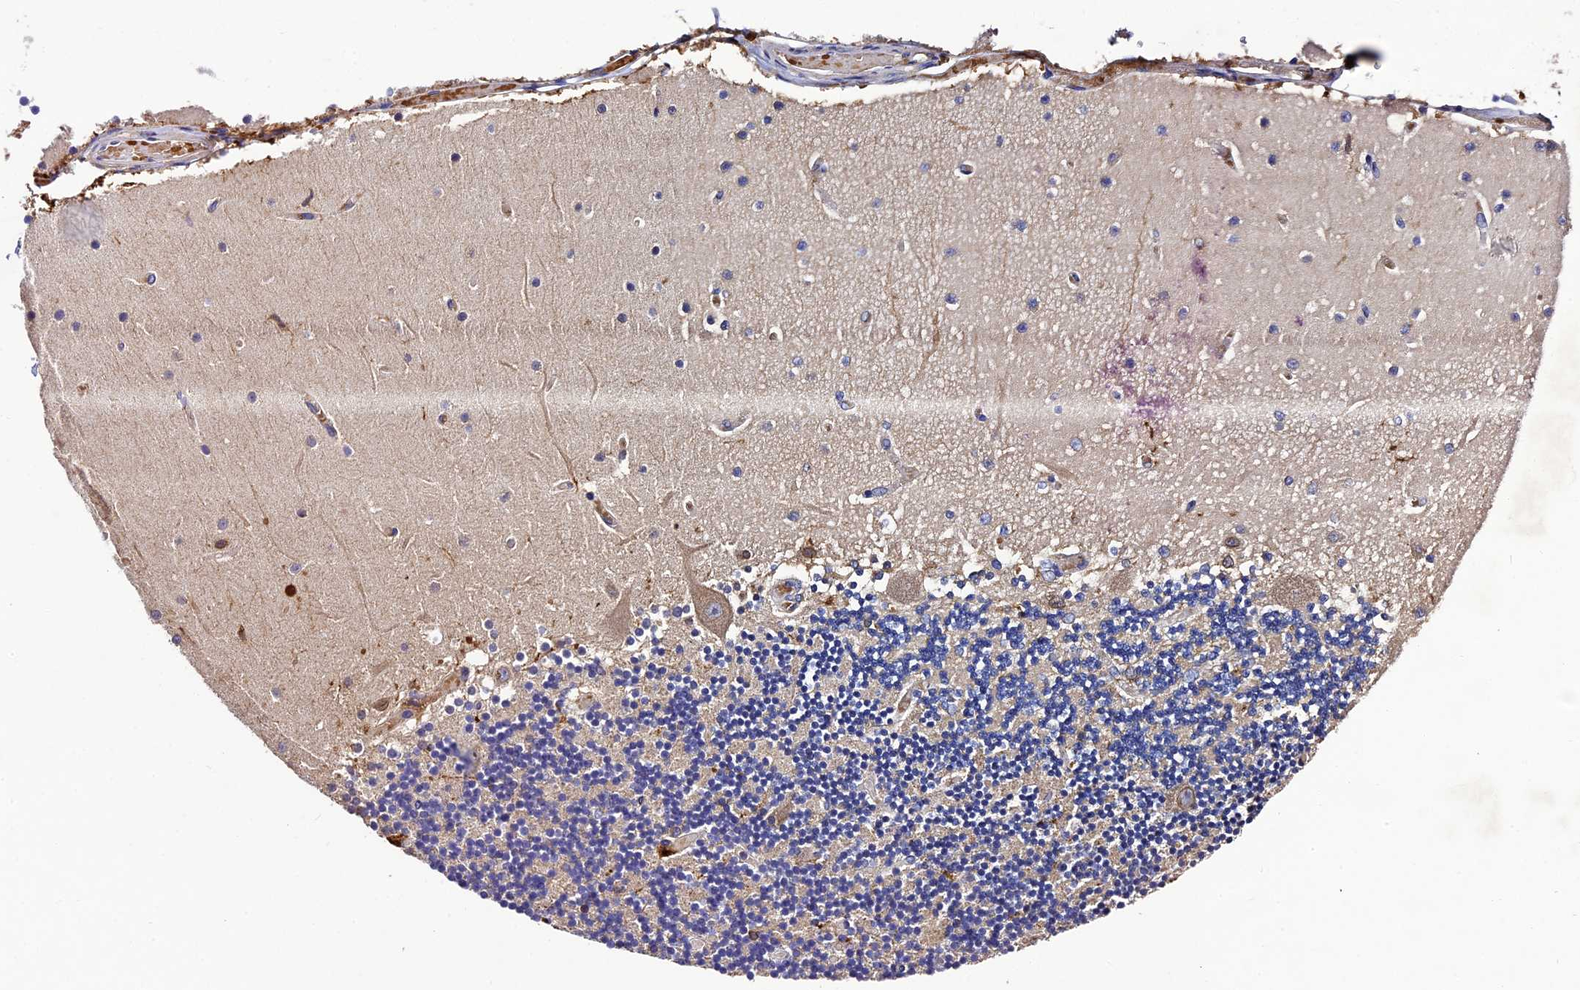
{"staining": {"intensity": "negative", "quantity": "none", "location": "none"}, "tissue": "cerebellum", "cell_type": "Cells in granular layer", "image_type": "normal", "snomed": [{"axis": "morphology", "description": "Normal tissue, NOS"}, {"axis": "topography", "description": "Cerebellum"}], "caption": "Cerebellum stained for a protein using immunohistochemistry shows no staining cells in granular layer.", "gene": "CILP2", "patient": {"sex": "female", "age": 28}}